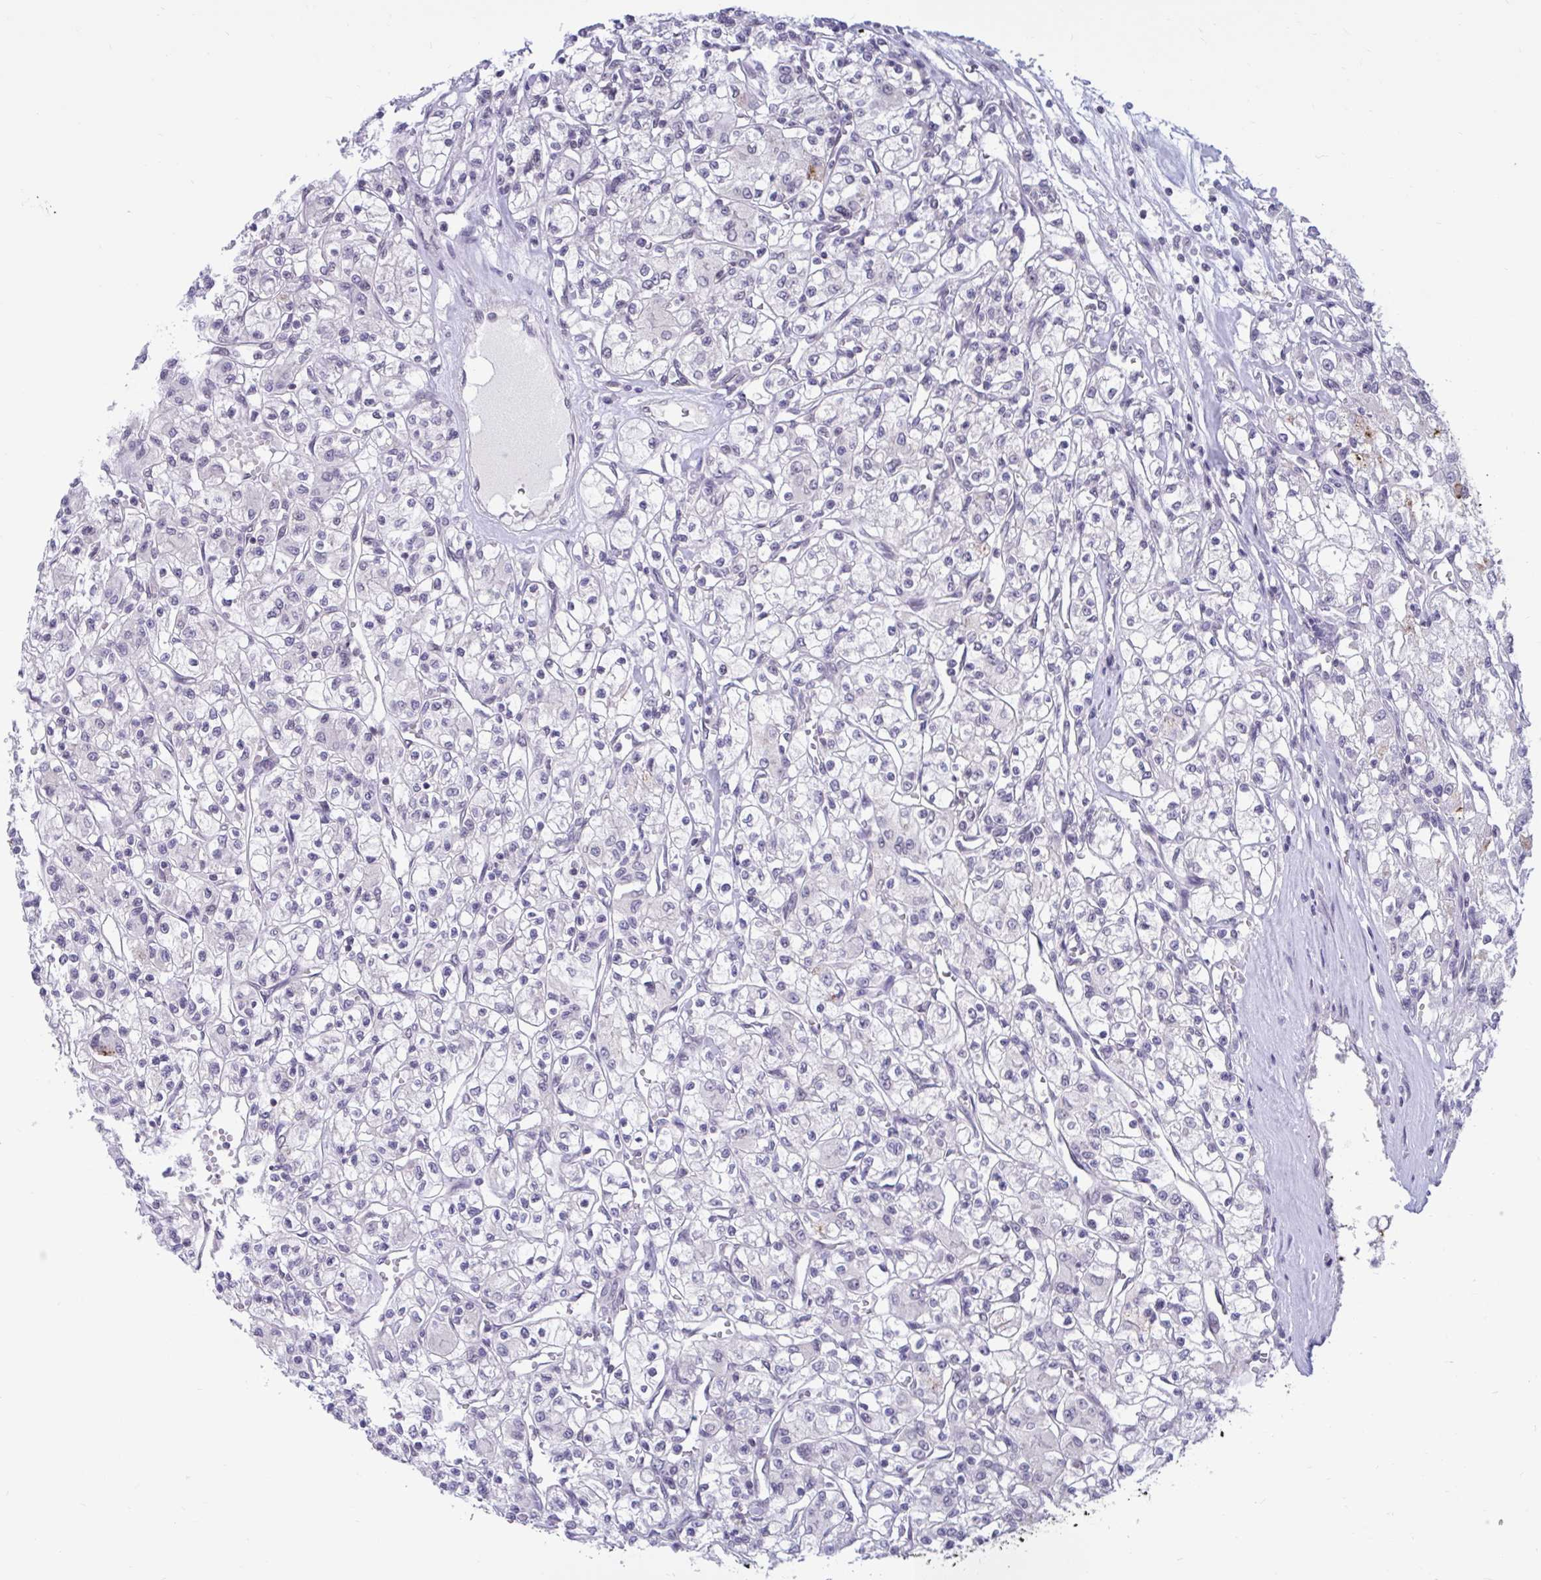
{"staining": {"intensity": "negative", "quantity": "none", "location": "none"}, "tissue": "renal cancer", "cell_type": "Tumor cells", "image_type": "cancer", "snomed": [{"axis": "morphology", "description": "Adenocarcinoma, NOS"}, {"axis": "topography", "description": "Kidney"}], "caption": "This histopathology image is of renal cancer stained with immunohistochemistry to label a protein in brown with the nuclei are counter-stained blue. There is no expression in tumor cells.", "gene": "ARPP19", "patient": {"sex": "female", "age": 59}}